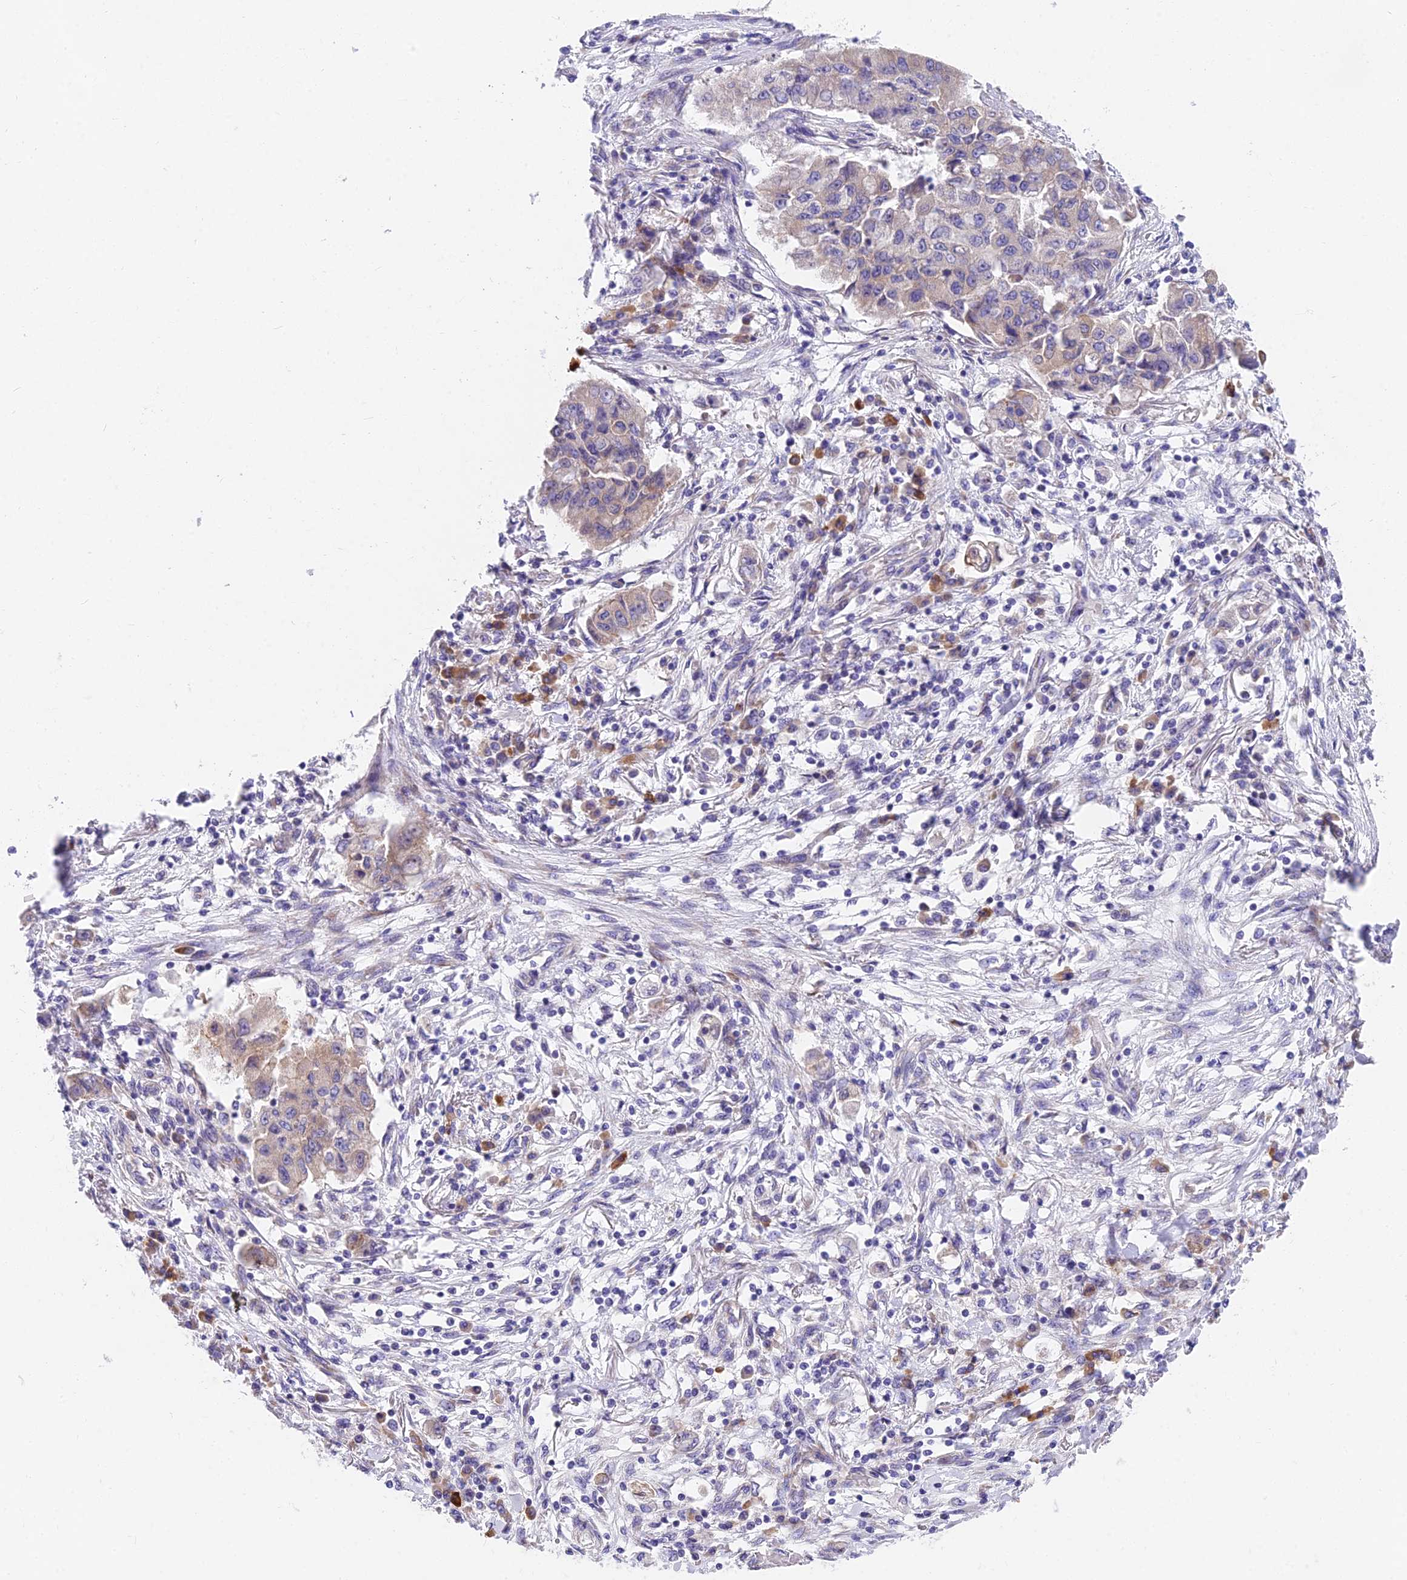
{"staining": {"intensity": "weak", "quantity": "<25%", "location": "cytoplasmic/membranous"}, "tissue": "lung cancer", "cell_type": "Tumor cells", "image_type": "cancer", "snomed": [{"axis": "morphology", "description": "Squamous cell carcinoma, NOS"}, {"axis": "topography", "description": "Lung"}], "caption": "A high-resolution micrograph shows immunohistochemistry staining of squamous cell carcinoma (lung), which shows no significant positivity in tumor cells.", "gene": "MVB12A", "patient": {"sex": "male", "age": 74}}